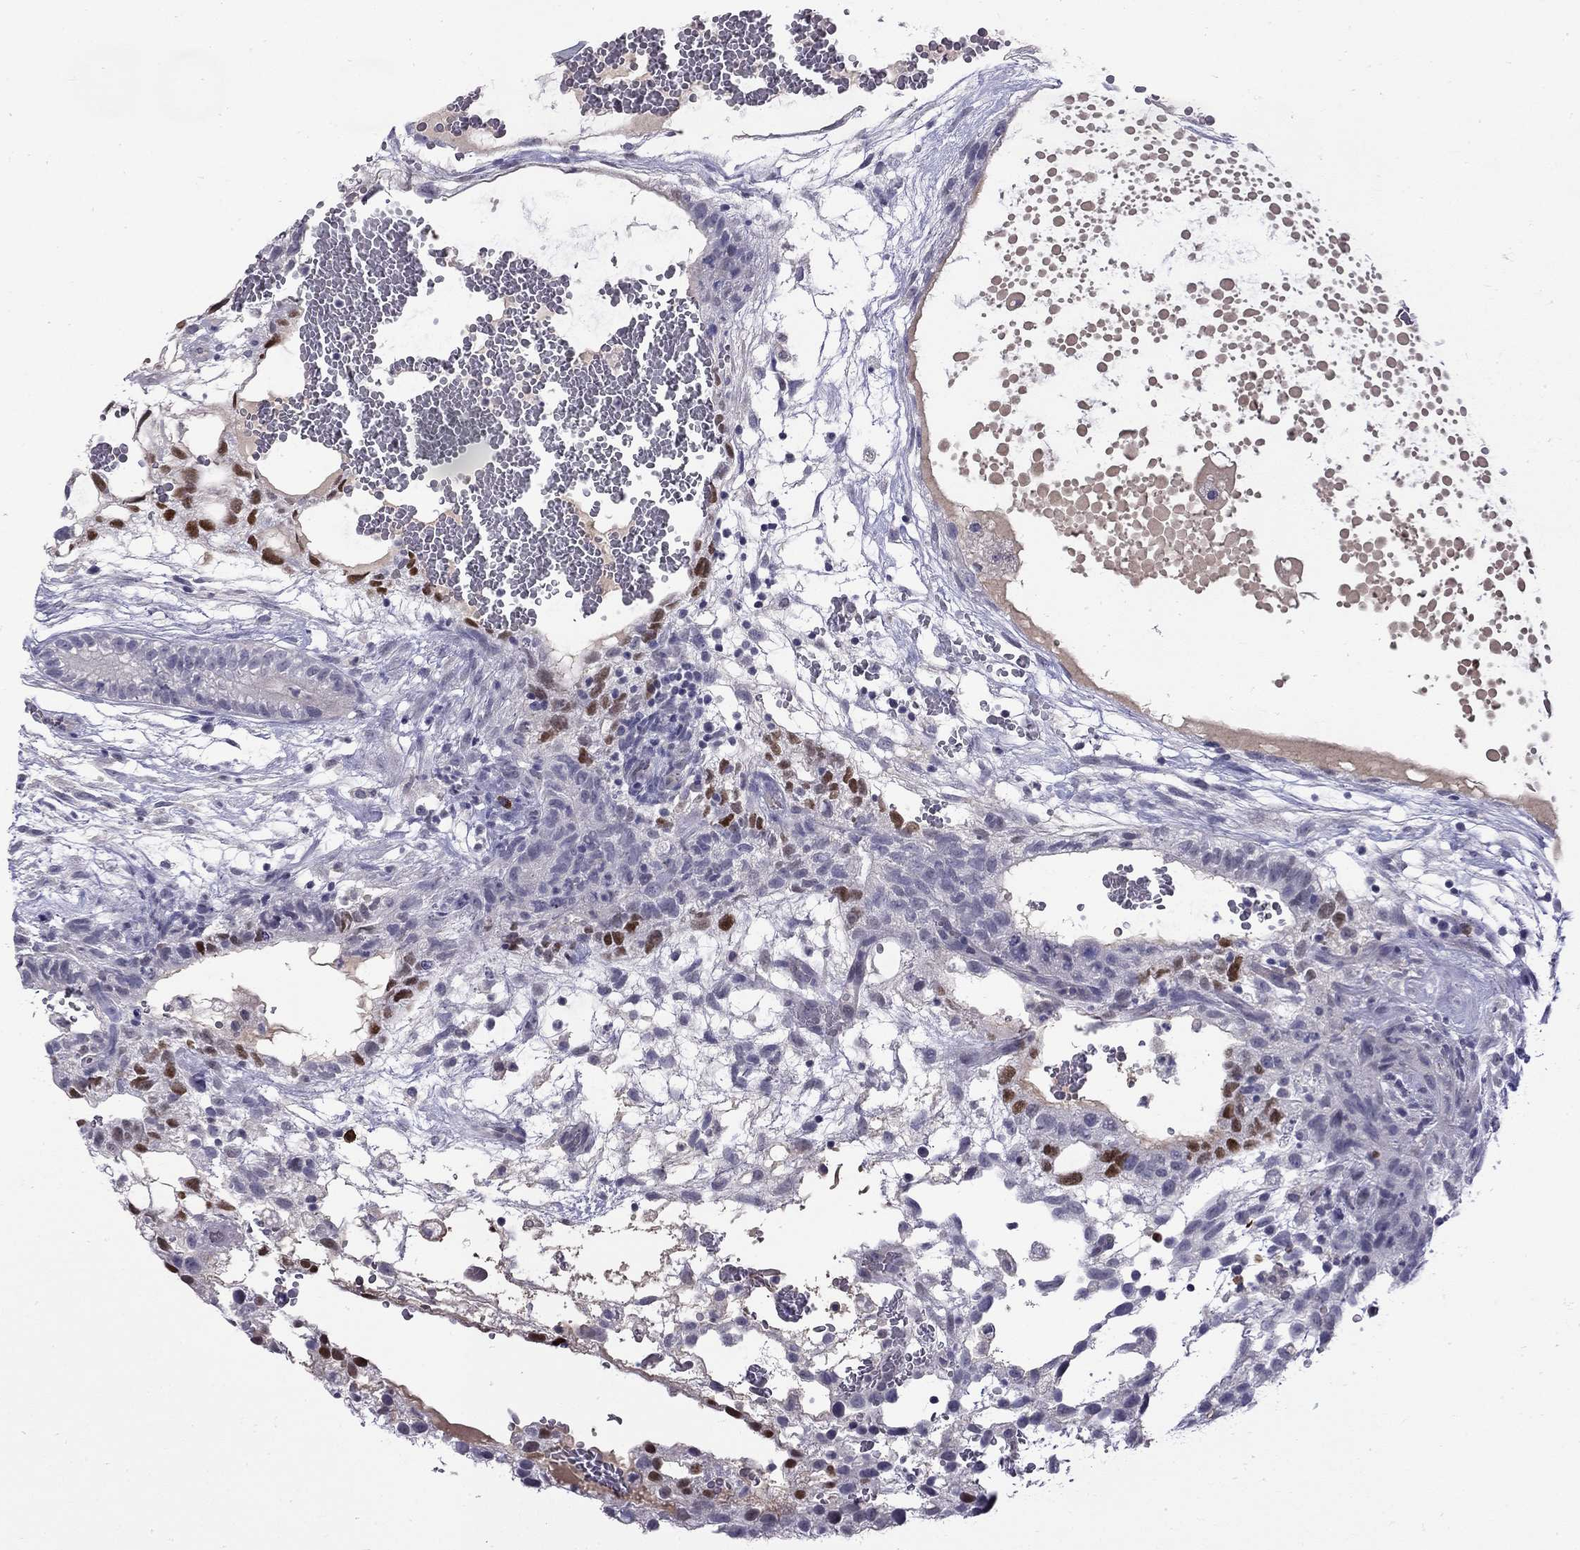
{"staining": {"intensity": "negative", "quantity": "none", "location": "none"}, "tissue": "testis cancer", "cell_type": "Tumor cells", "image_type": "cancer", "snomed": [{"axis": "morphology", "description": "Normal tissue, NOS"}, {"axis": "morphology", "description": "Carcinoma, Embryonal, NOS"}, {"axis": "topography", "description": "Testis"}], "caption": "Tumor cells are negative for brown protein staining in testis cancer (embryonal carcinoma). Nuclei are stained in blue.", "gene": "RTL9", "patient": {"sex": "male", "age": 32}}